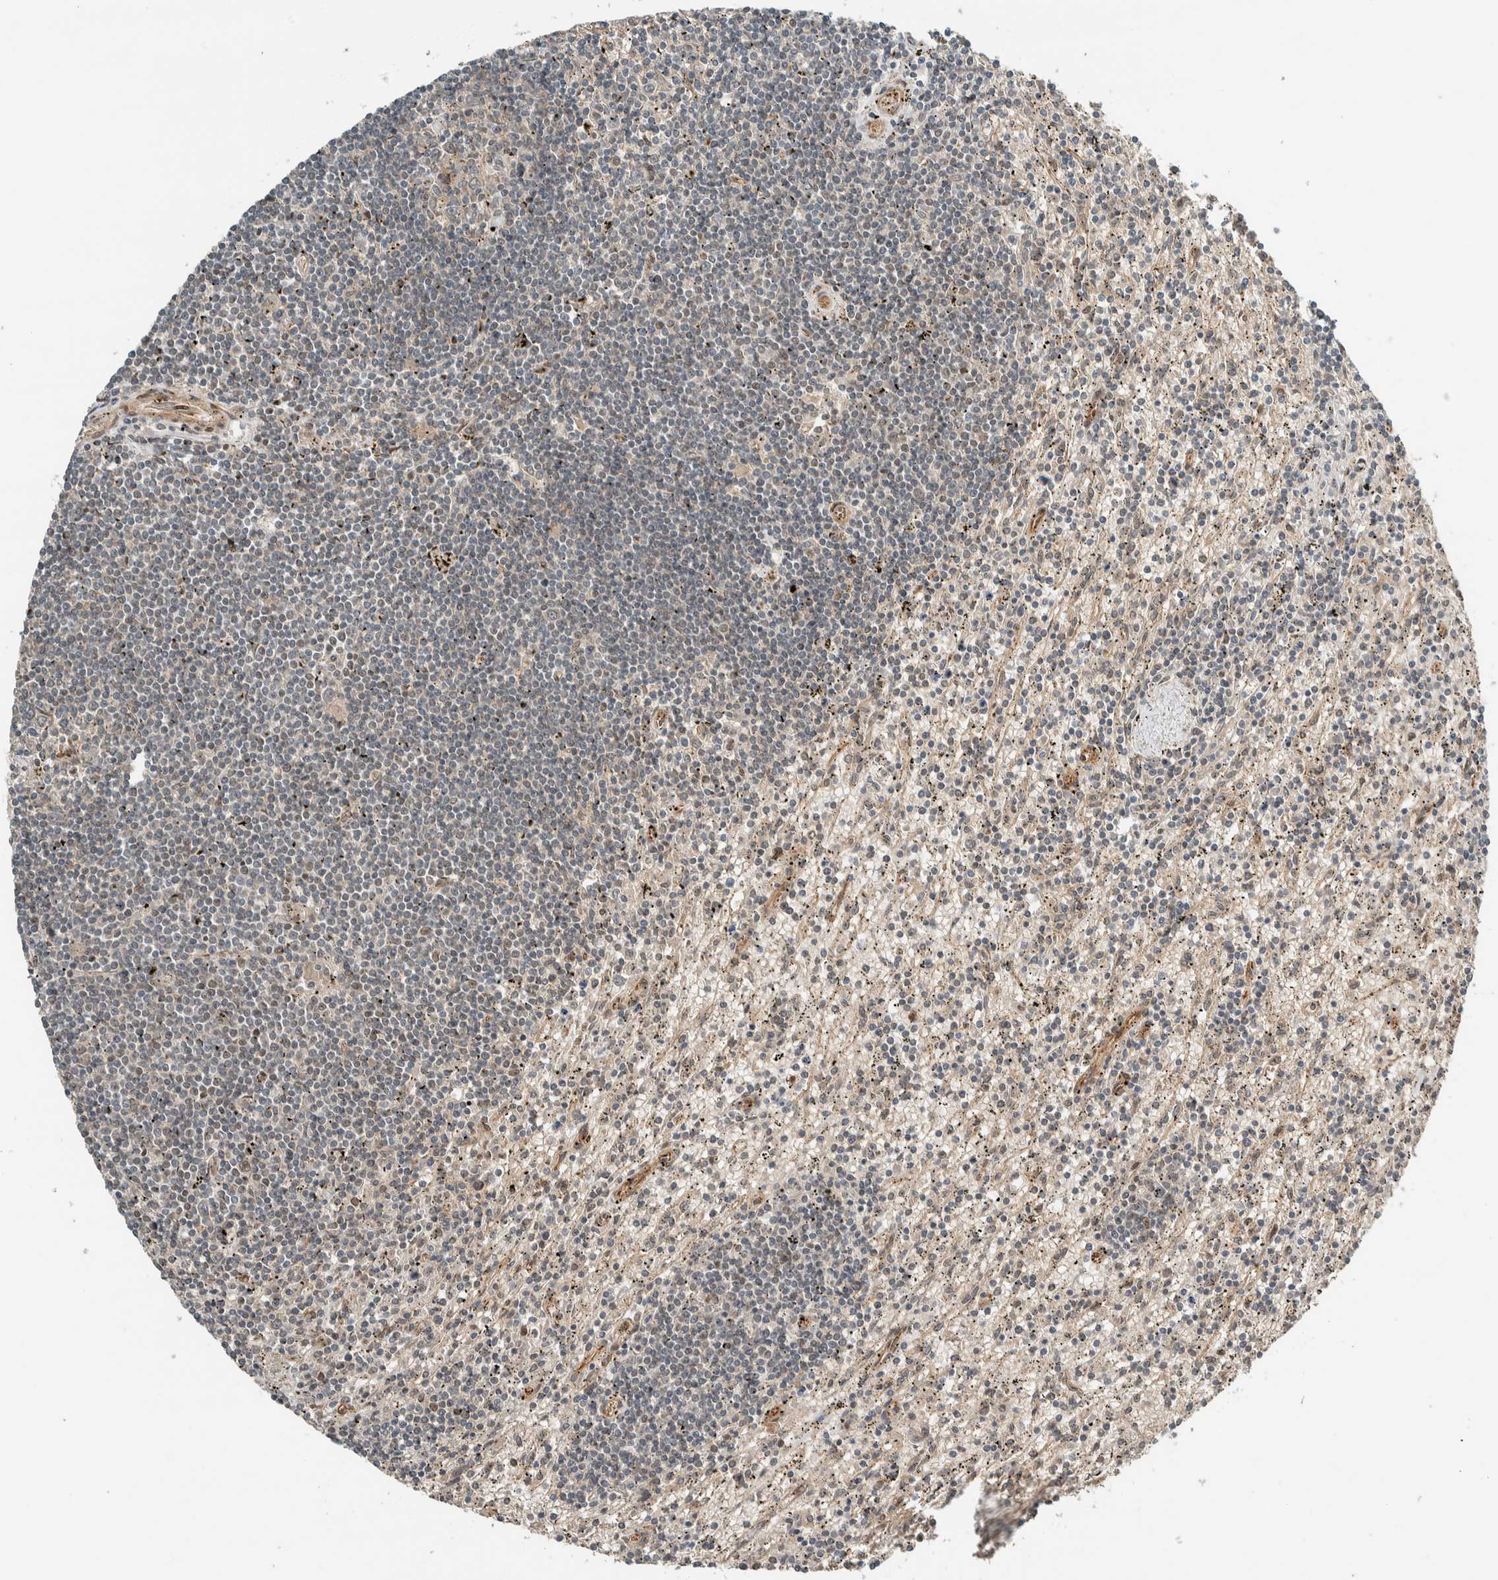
{"staining": {"intensity": "negative", "quantity": "none", "location": "none"}, "tissue": "lymphoma", "cell_type": "Tumor cells", "image_type": "cancer", "snomed": [{"axis": "morphology", "description": "Malignant lymphoma, non-Hodgkin's type, Low grade"}, {"axis": "topography", "description": "Spleen"}], "caption": "Low-grade malignant lymphoma, non-Hodgkin's type was stained to show a protein in brown. There is no significant positivity in tumor cells.", "gene": "STXBP4", "patient": {"sex": "male", "age": 76}}